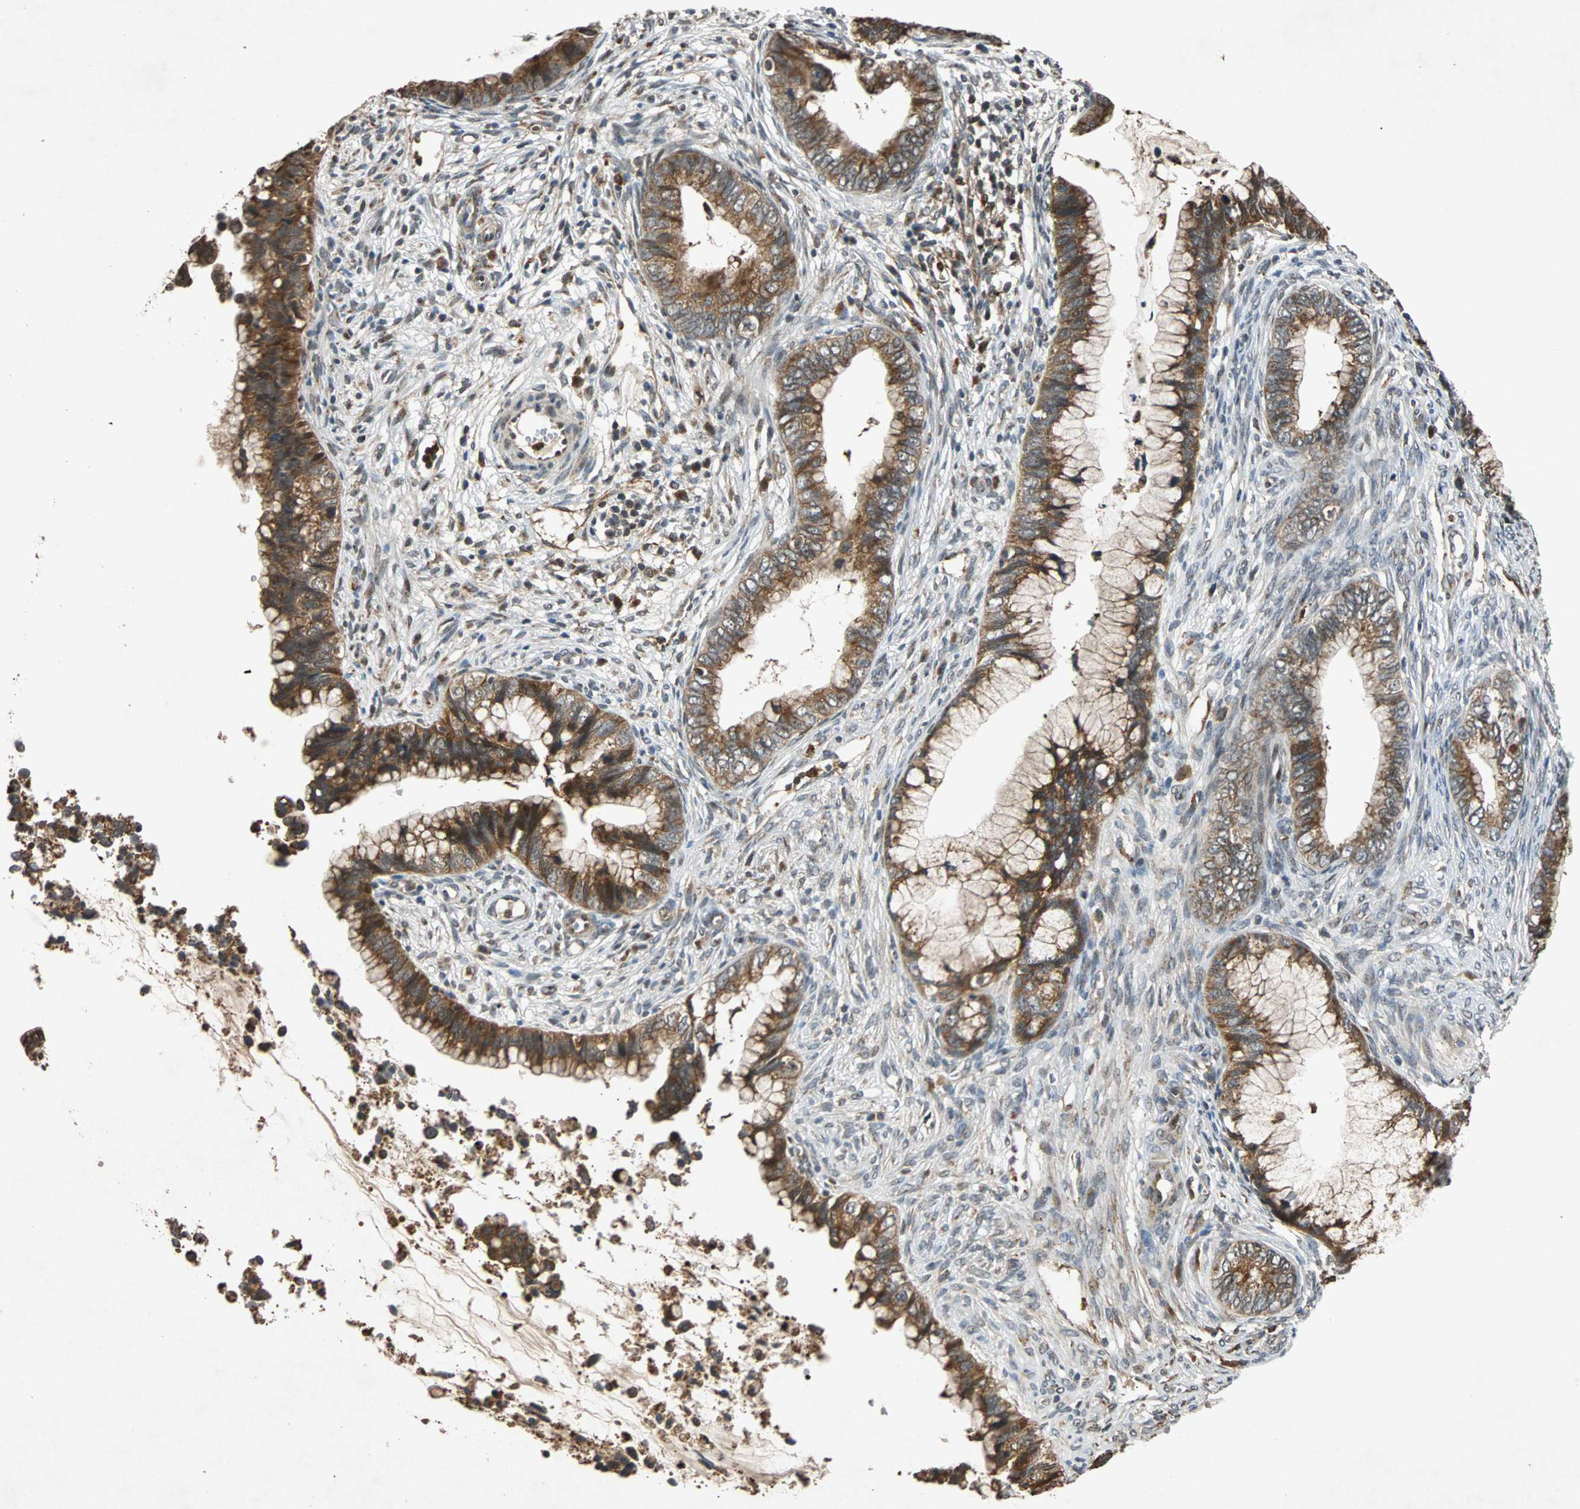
{"staining": {"intensity": "strong", "quantity": ">75%", "location": "cytoplasmic/membranous"}, "tissue": "cervical cancer", "cell_type": "Tumor cells", "image_type": "cancer", "snomed": [{"axis": "morphology", "description": "Adenocarcinoma, NOS"}, {"axis": "topography", "description": "Cervix"}], "caption": "Cervical cancer (adenocarcinoma) stained for a protein reveals strong cytoplasmic/membranous positivity in tumor cells. Immunohistochemistry (ihc) stains the protein in brown and the nuclei are stained blue.", "gene": "USP31", "patient": {"sex": "female", "age": 44}}